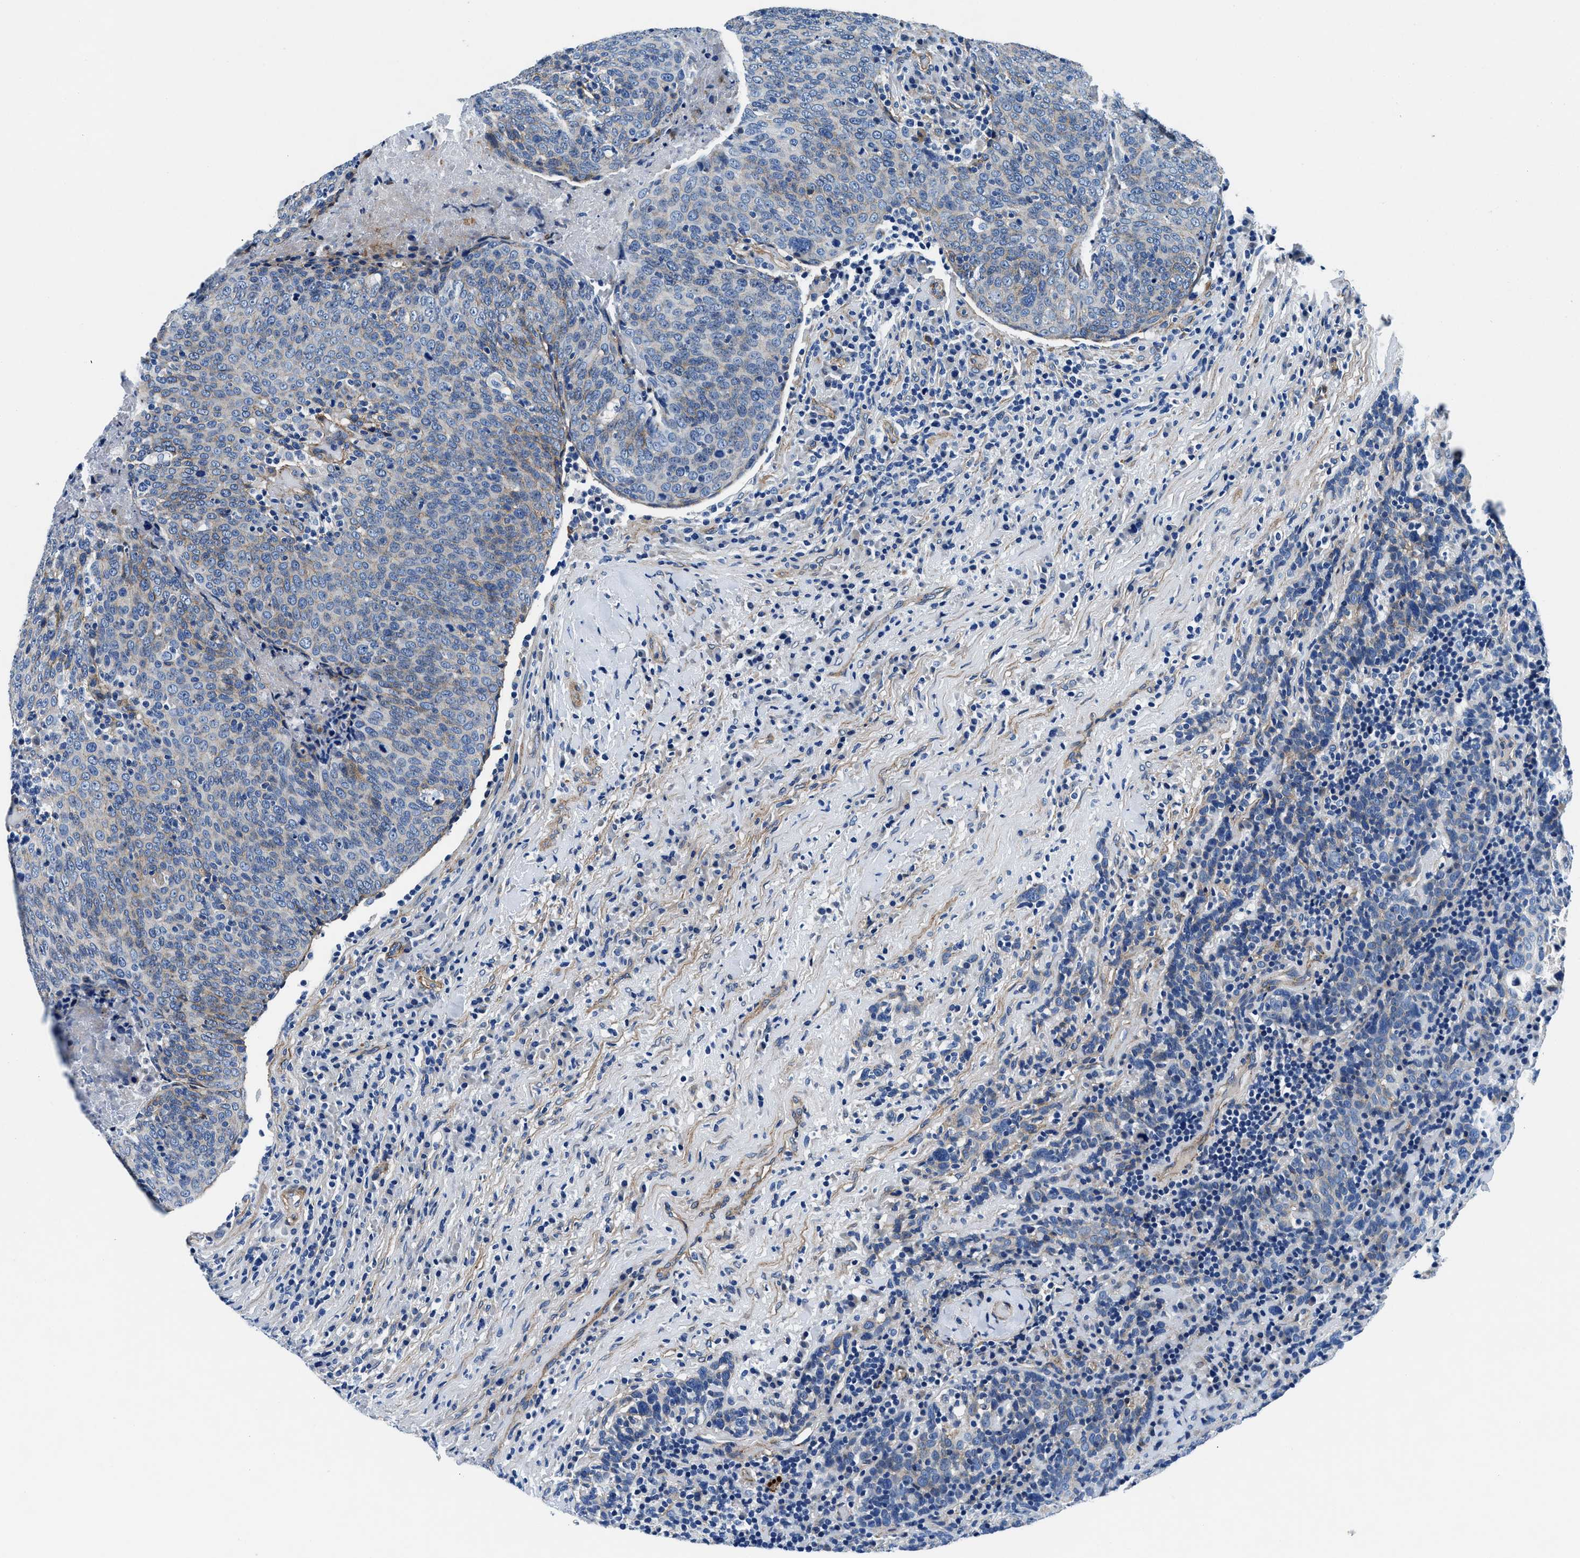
{"staining": {"intensity": "moderate", "quantity": "<25%", "location": "cytoplasmic/membranous"}, "tissue": "head and neck cancer", "cell_type": "Tumor cells", "image_type": "cancer", "snomed": [{"axis": "morphology", "description": "Squamous cell carcinoma, NOS"}, {"axis": "morphology", "description": "Squamous cell carcinoma, metastatic, NOS"}, {"axis": "topography", "description": "Lymph node"}, {"axis": "topography", "description": "Head-Neck"}], "caption": "Head and neck metastatic squamous cell carcinoma stained with a protein marker reveals moderate staining in tumor cells.", "gene": "DAG1", "patient": {"sex": "male", "age": 62}}